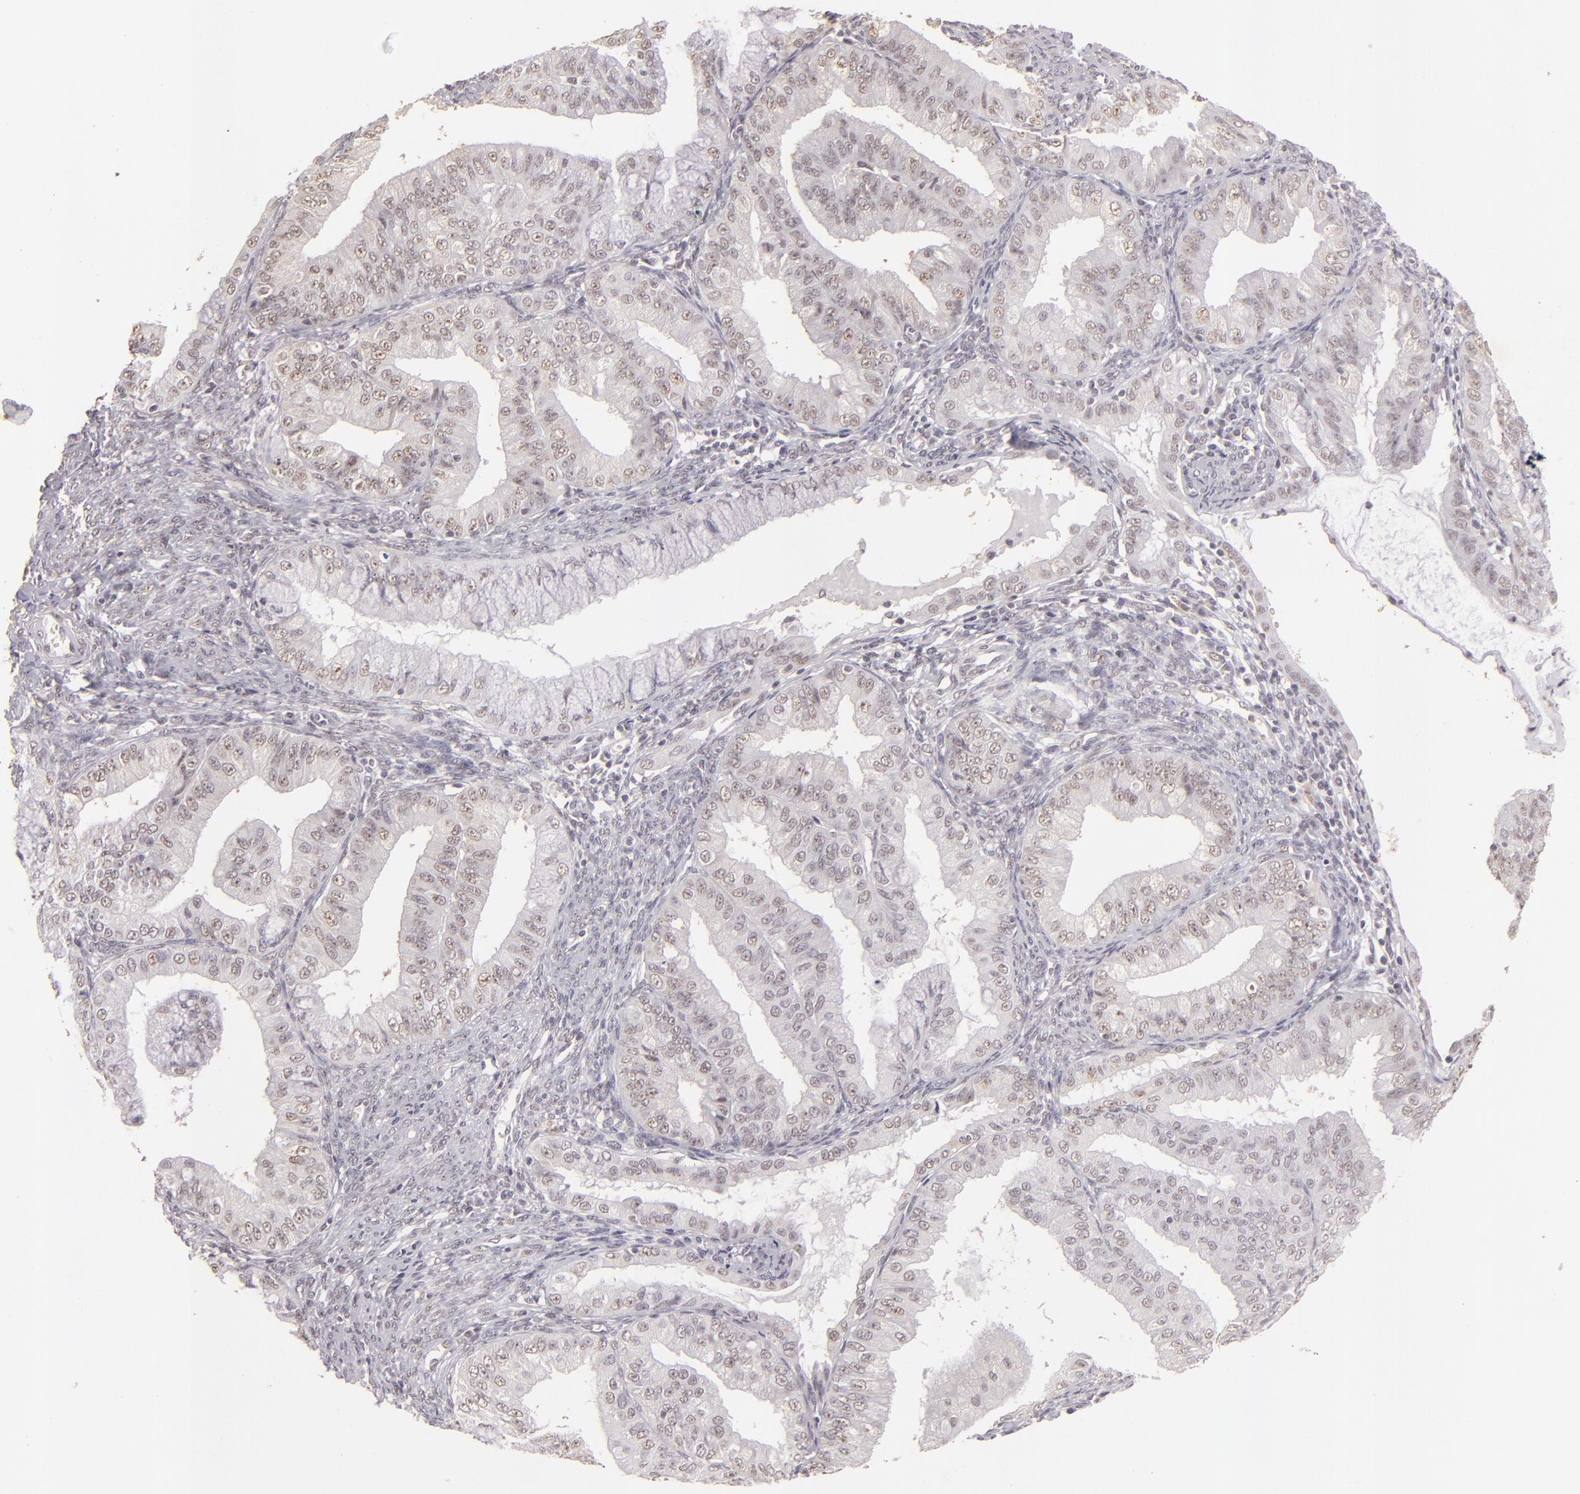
{"staining": {"intensity": "negative", "quantity": "none", "location": "none"}, "tissue": "endometrial cancer", "cell_type": "Tumor cells", "image_type": "cancer", "snomed": [{"axis": "morphology", "description": "Adenocarcinoma, NOS"}, {"axis": "topography", "description": "Endometrium"}], "caption": "High magnification brightfield microscopy of endometrial adenocarcinoma stained with DAB (brown) and counterstained with hematoxylin (blue): tumor cells show no significant staining.", "gene": "CBX3", "patient": {"sex": "female", "age": 76}}